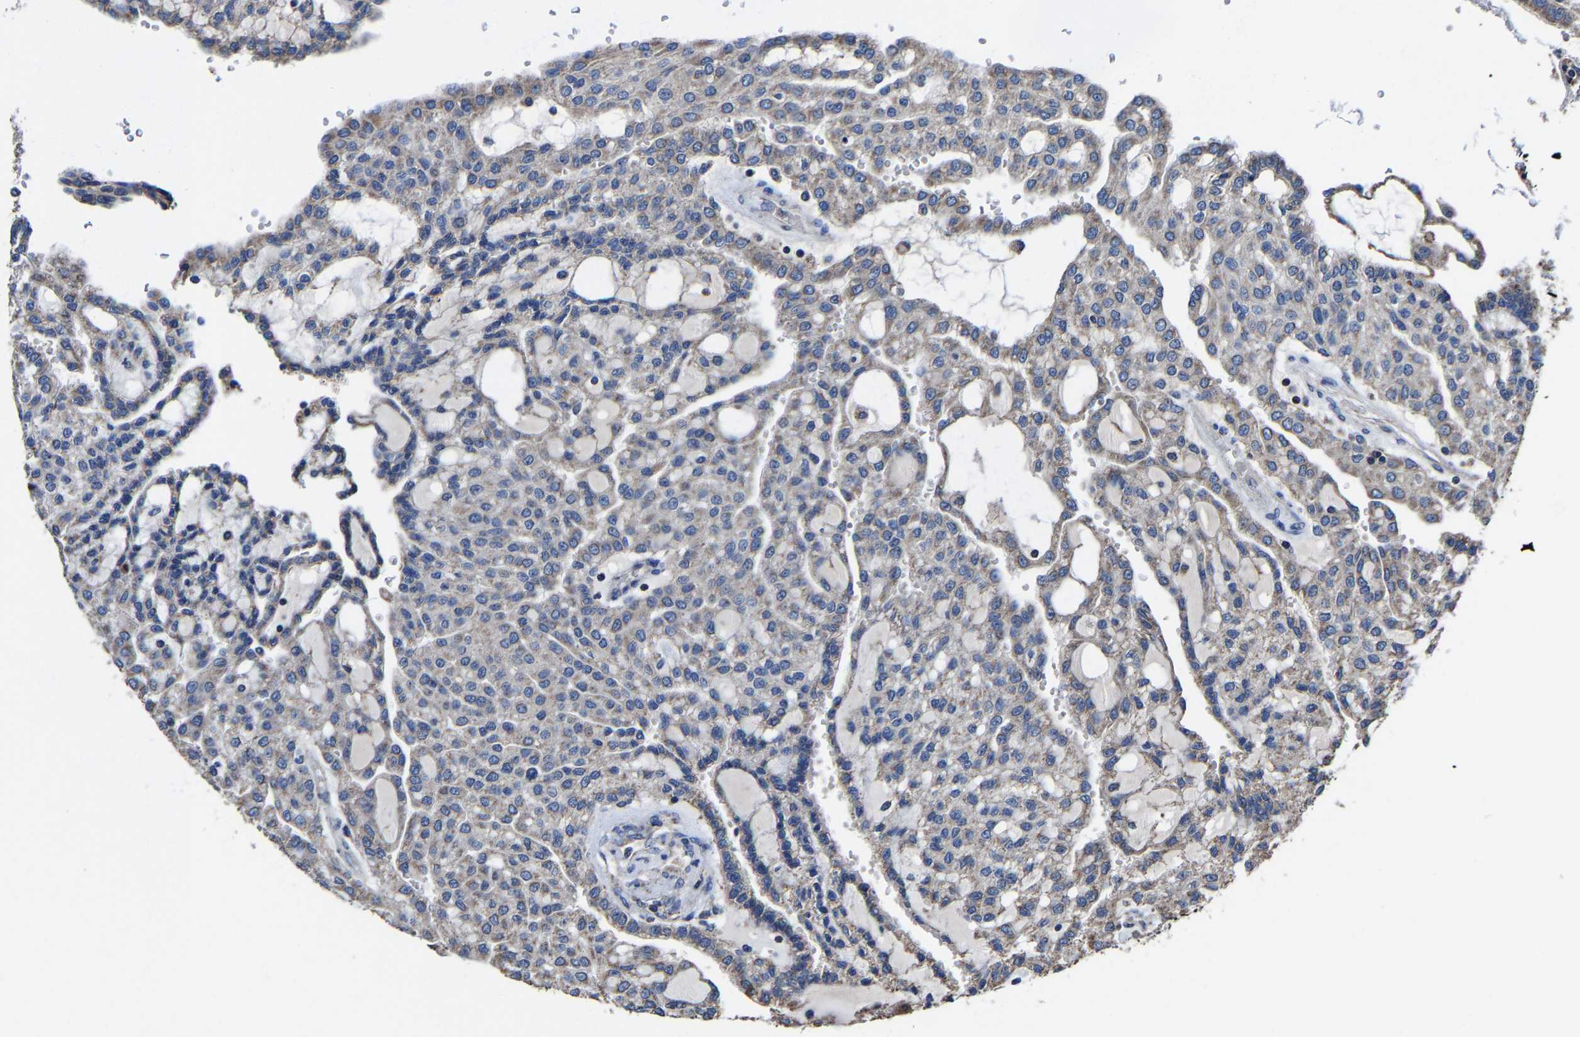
{"staining": {"intensity": "weak", "quantity": "25%-75%", "location": "cytoplasmic/membranous"}, "tissue": "renal cancer", "cell_type": "Tumor cells", "image_type": "cancer", "snomed": [{"axis": "morphology", "description": "Adenocarcinoma, NOS"}, {"axis": "topography", "description": "Kidney"}], "caption": "Immunohistochemistry of renal adenocarcinoma reveals low levels of weak cytoplasmic/membranous expression in about 25%-75% of tumor cells. (Brightfield microscopy of DAB IHC at high magnification).", "gene": "ZCCHC7", "patient": {"sex": "male", "age": 63}}